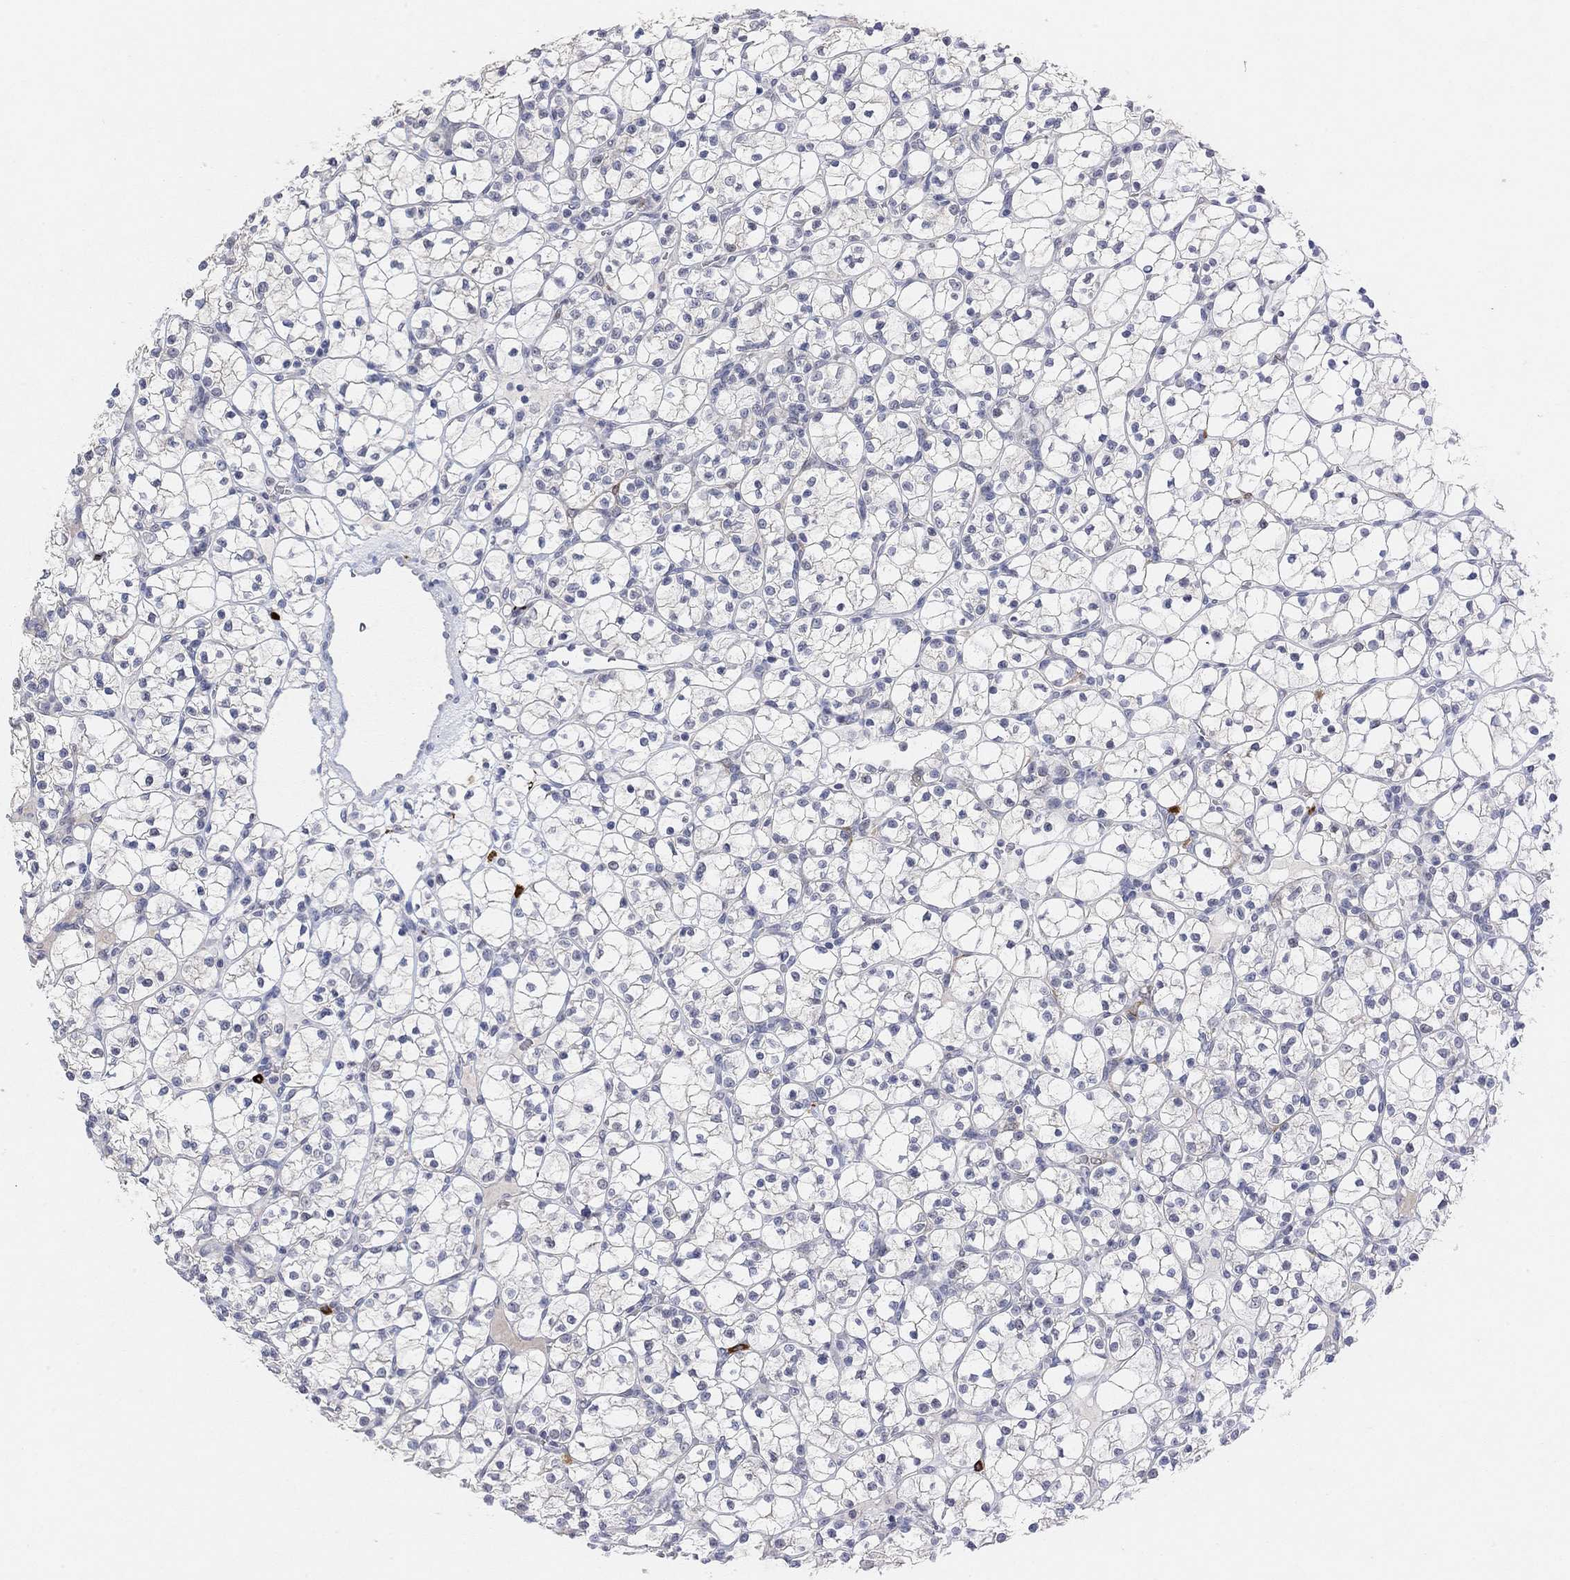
{"staining": {"intensity": "negative", "quantity": "none", "location": "none"}, "tissue": "renal cancer", "cell_type": "Tumor cells", "image_type": "cancer", "snomed": [{"axis": "morphology", "description": "Adenocarcinoma, NOS"}, {"axis": "topography", "description": "Kidney"}], "caption": "DAB (3,3'-diaminobenzidine) immunohistochemical staining of renal cancer displays no significant expression in tumor cells.", "gene": "VAT1L", "patient": {"sex": "female", "age": 89}}